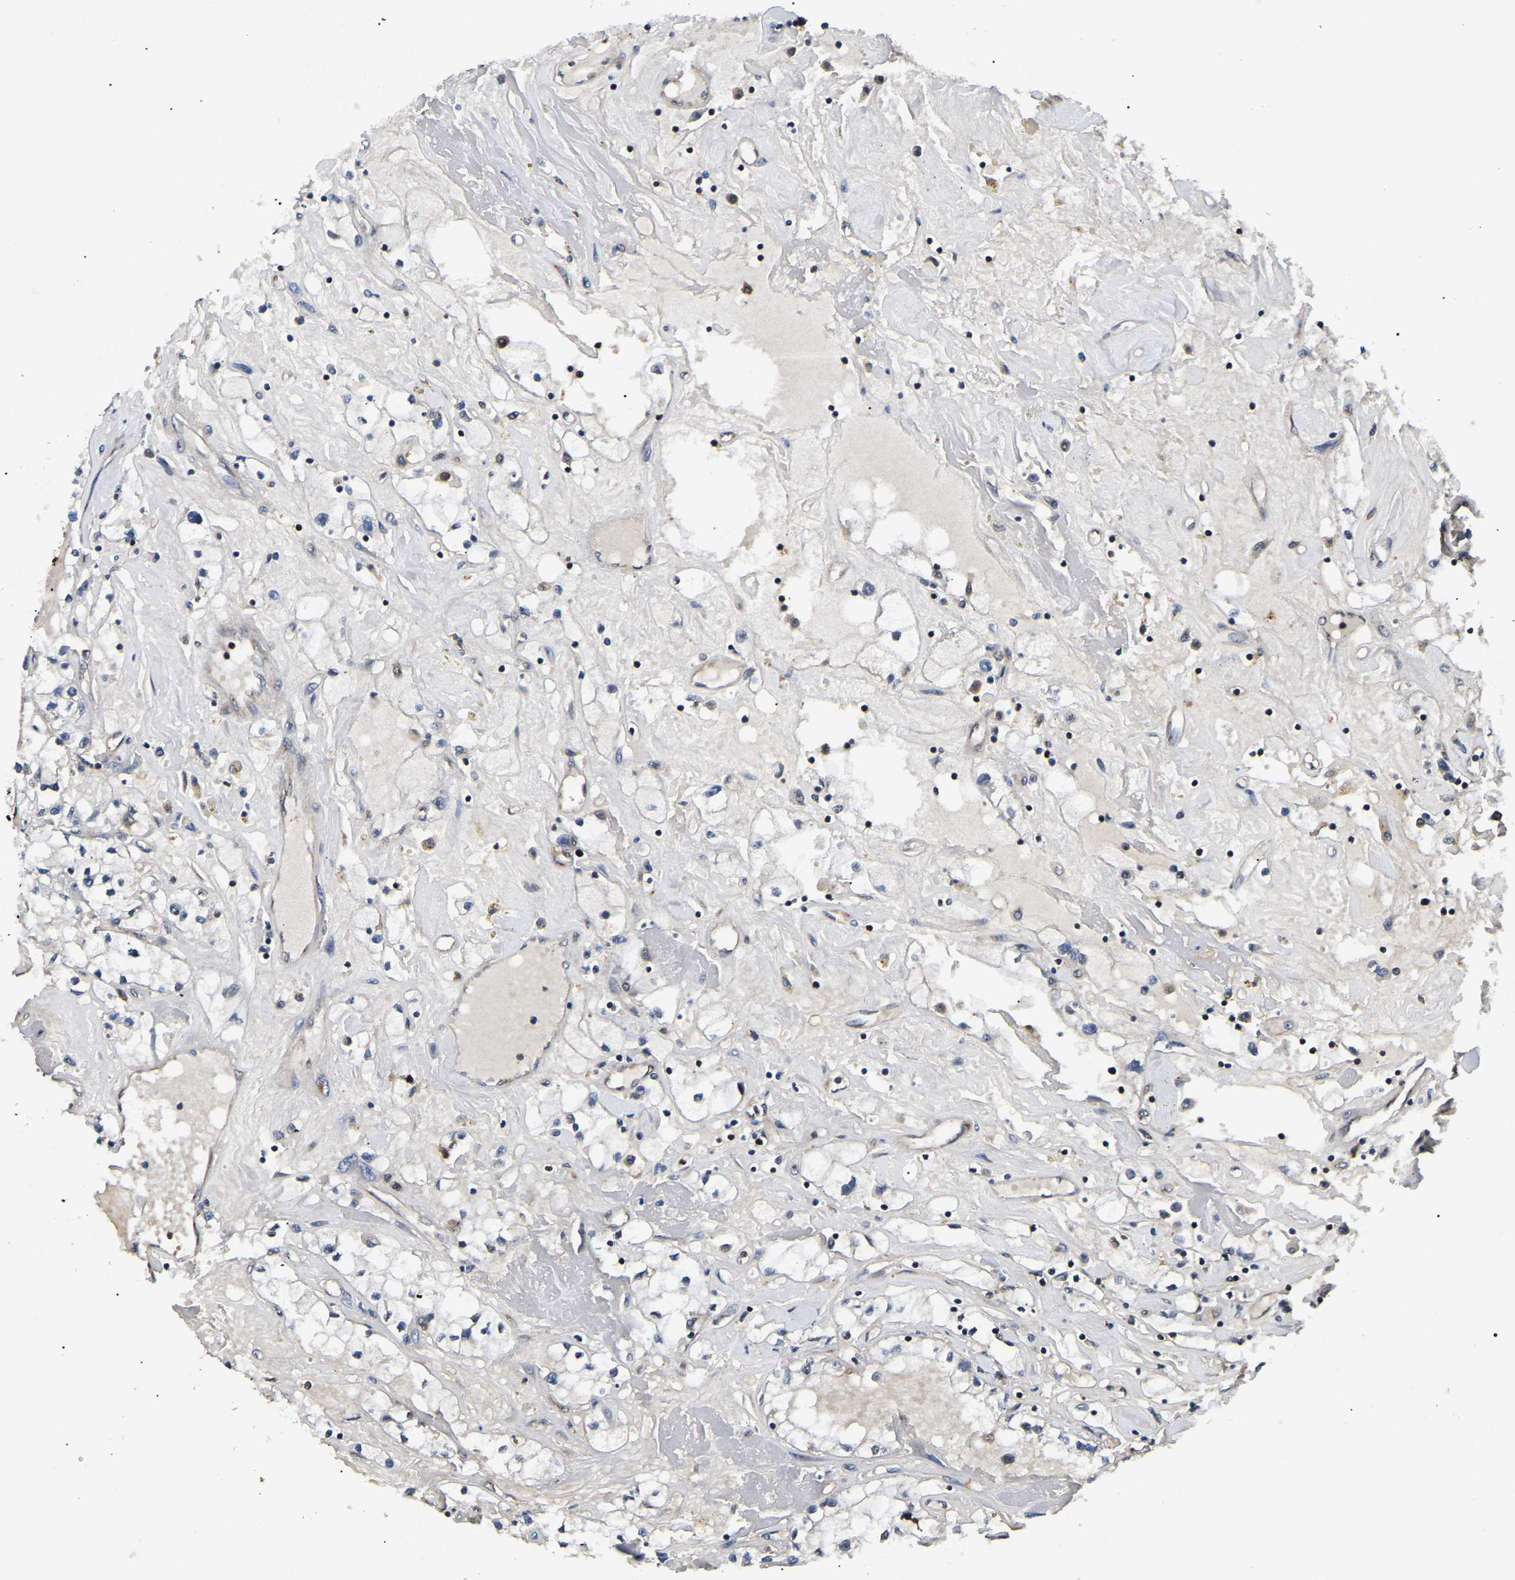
{"staining": {"intensity": "negative", "quantity": "none", "location": "none"}, "tissue": "renal cancer", "cell_type": "Tumor cells", "image_type": "cancer", "snomed": [{"axis": "morphology", "description": "Adenocarcinoma, NOS"}, {"axis": "topography", "description": "Kidney"}], "caption": "Immunohistochemistry (IHC) image of neoplastic tissue: renal cancer stained with DAB (3,3'-diaminobenzidine) displays no significant protein expression in tumor cells.", "gene": "RBM28", "patient": {"sex": "male", "age": 56}}